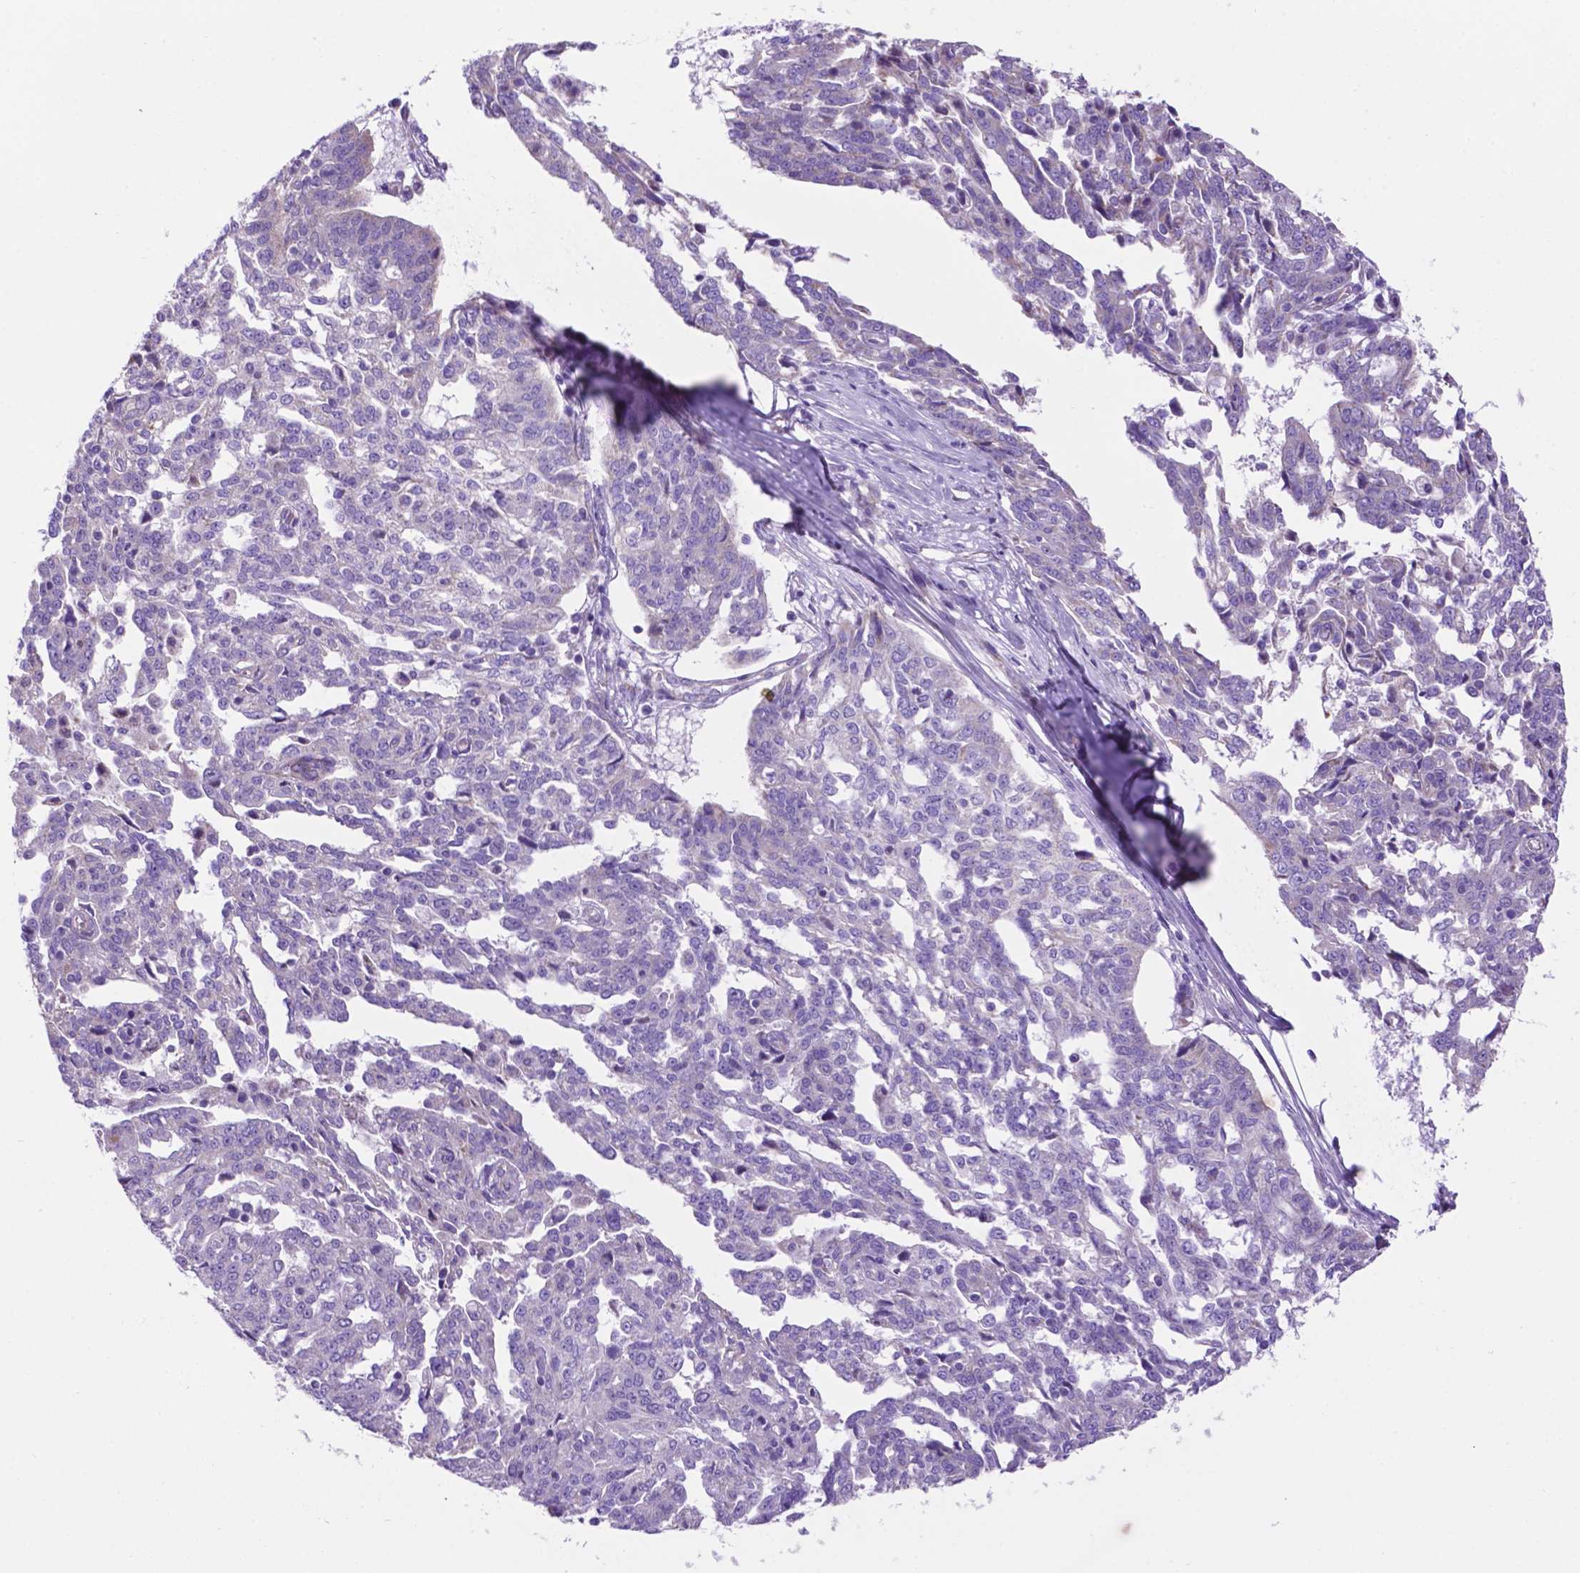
{"staining": {"intensity": "negative", "quantity": "none", "location": "none"}, "tissue": "ovarian cancer", "cell_type": "Tumor cells", "image_type": "cancer", "snomed": [{"axis": "morphology", "description": "Cystadenocarcinoma, serous, NOS"}, {"axis": "topography", "description": "Ovary"}], "caption": "This is an immunohistochemistry (IHC) image of human ovarian serous cystadenocarcinoma. There is no positivity in tumor cells.", "gene": "TMEM121B", "patient": {"sex": "female", "age": 67}}